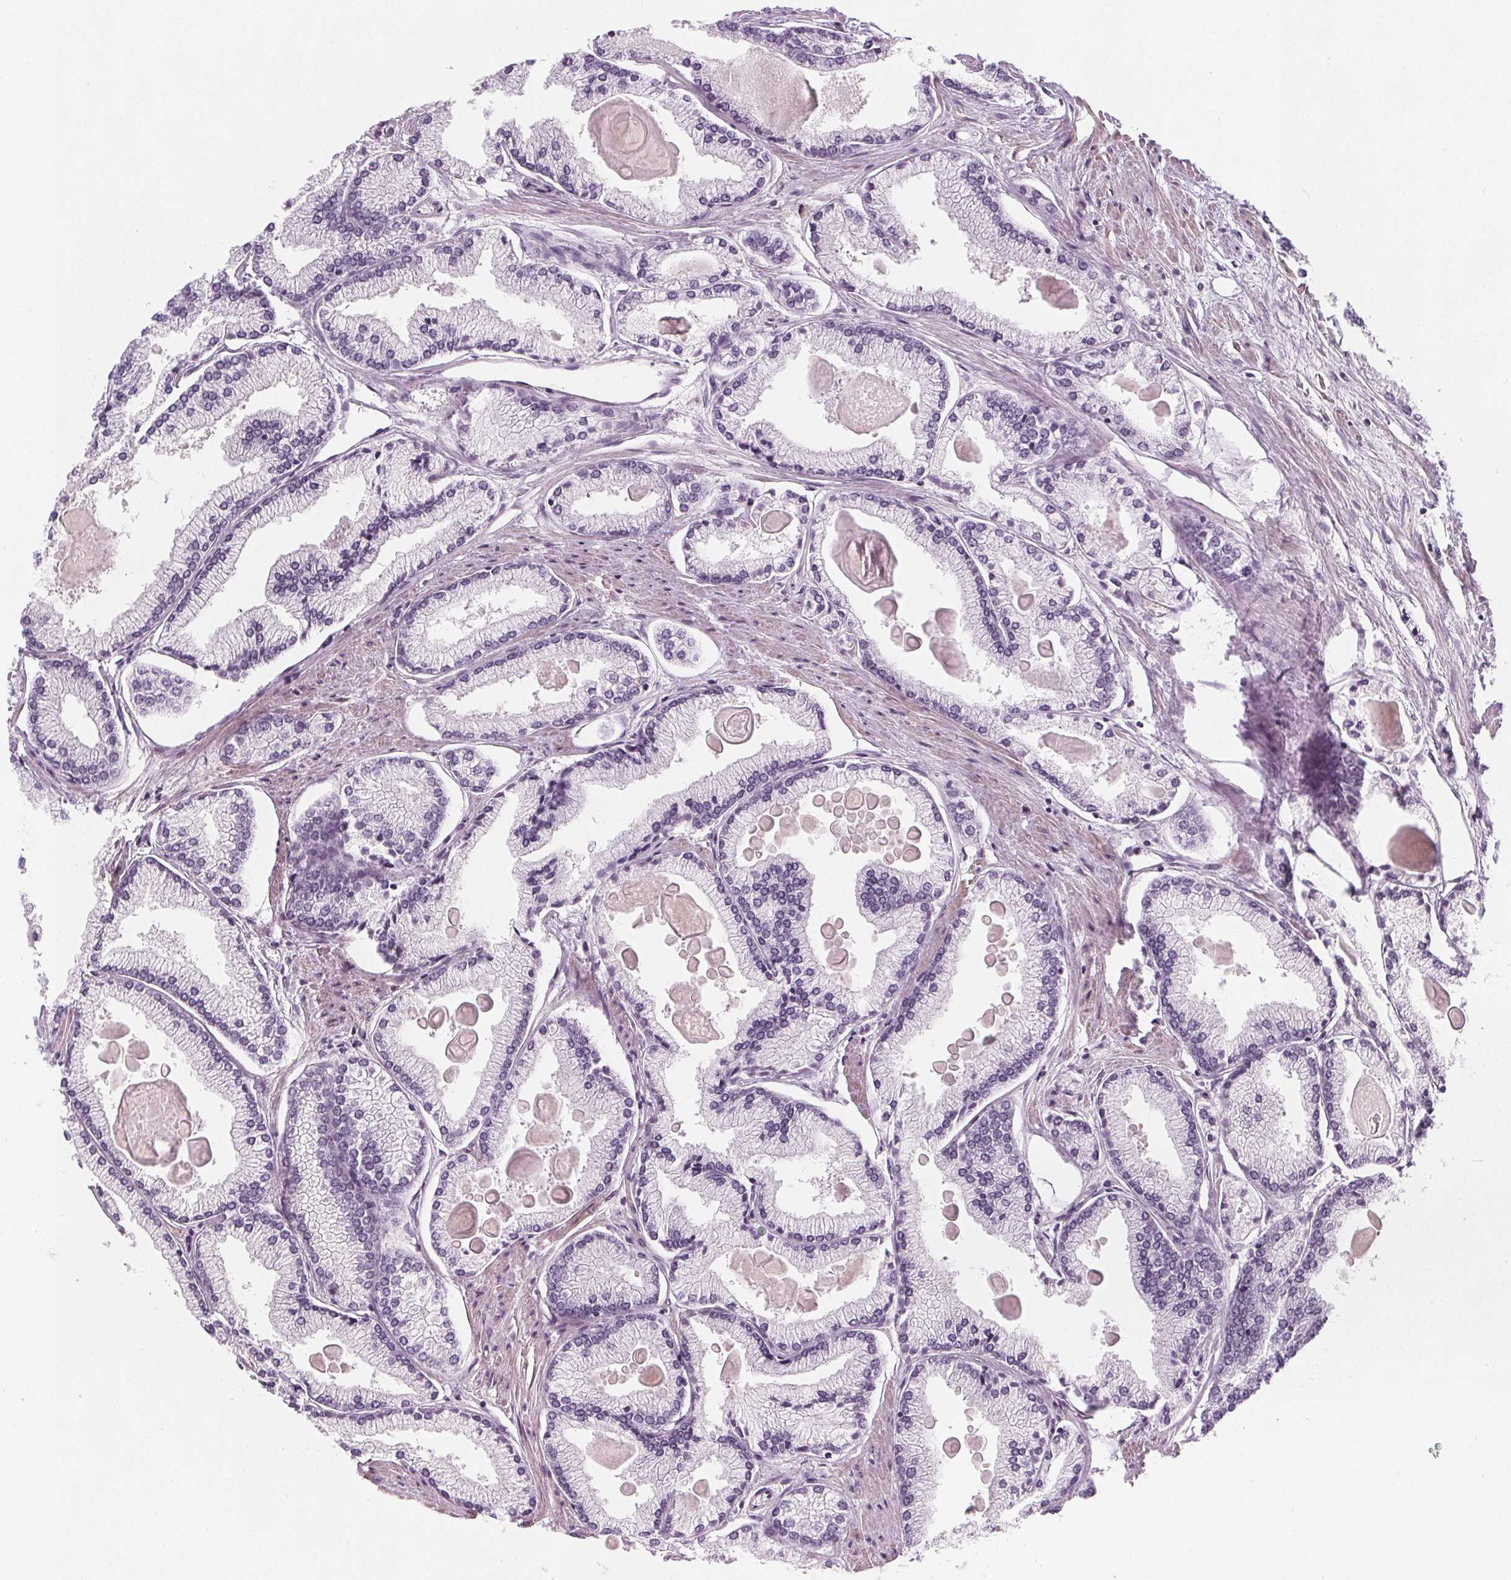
{"staining": {"intensity": "negative", "quantity": "none", "location": "none"}, "tissue": "prostate cancer", "cell_type": "Tumor cells", "image_type": "cancer", "snomed": [{"axis": "morphology", "description": "Adenocarcinoma, High grade"}, {"axis": "topography", "description": "Prostate"}], "caption": "IHC photomicrograph of human high-grade adenocarcinoma (prostate) stained for a protein (brown), which displays no staining in tumor cells.", "gene": "SLC5A12", "patient": {"sex": "male", "age": 68}}